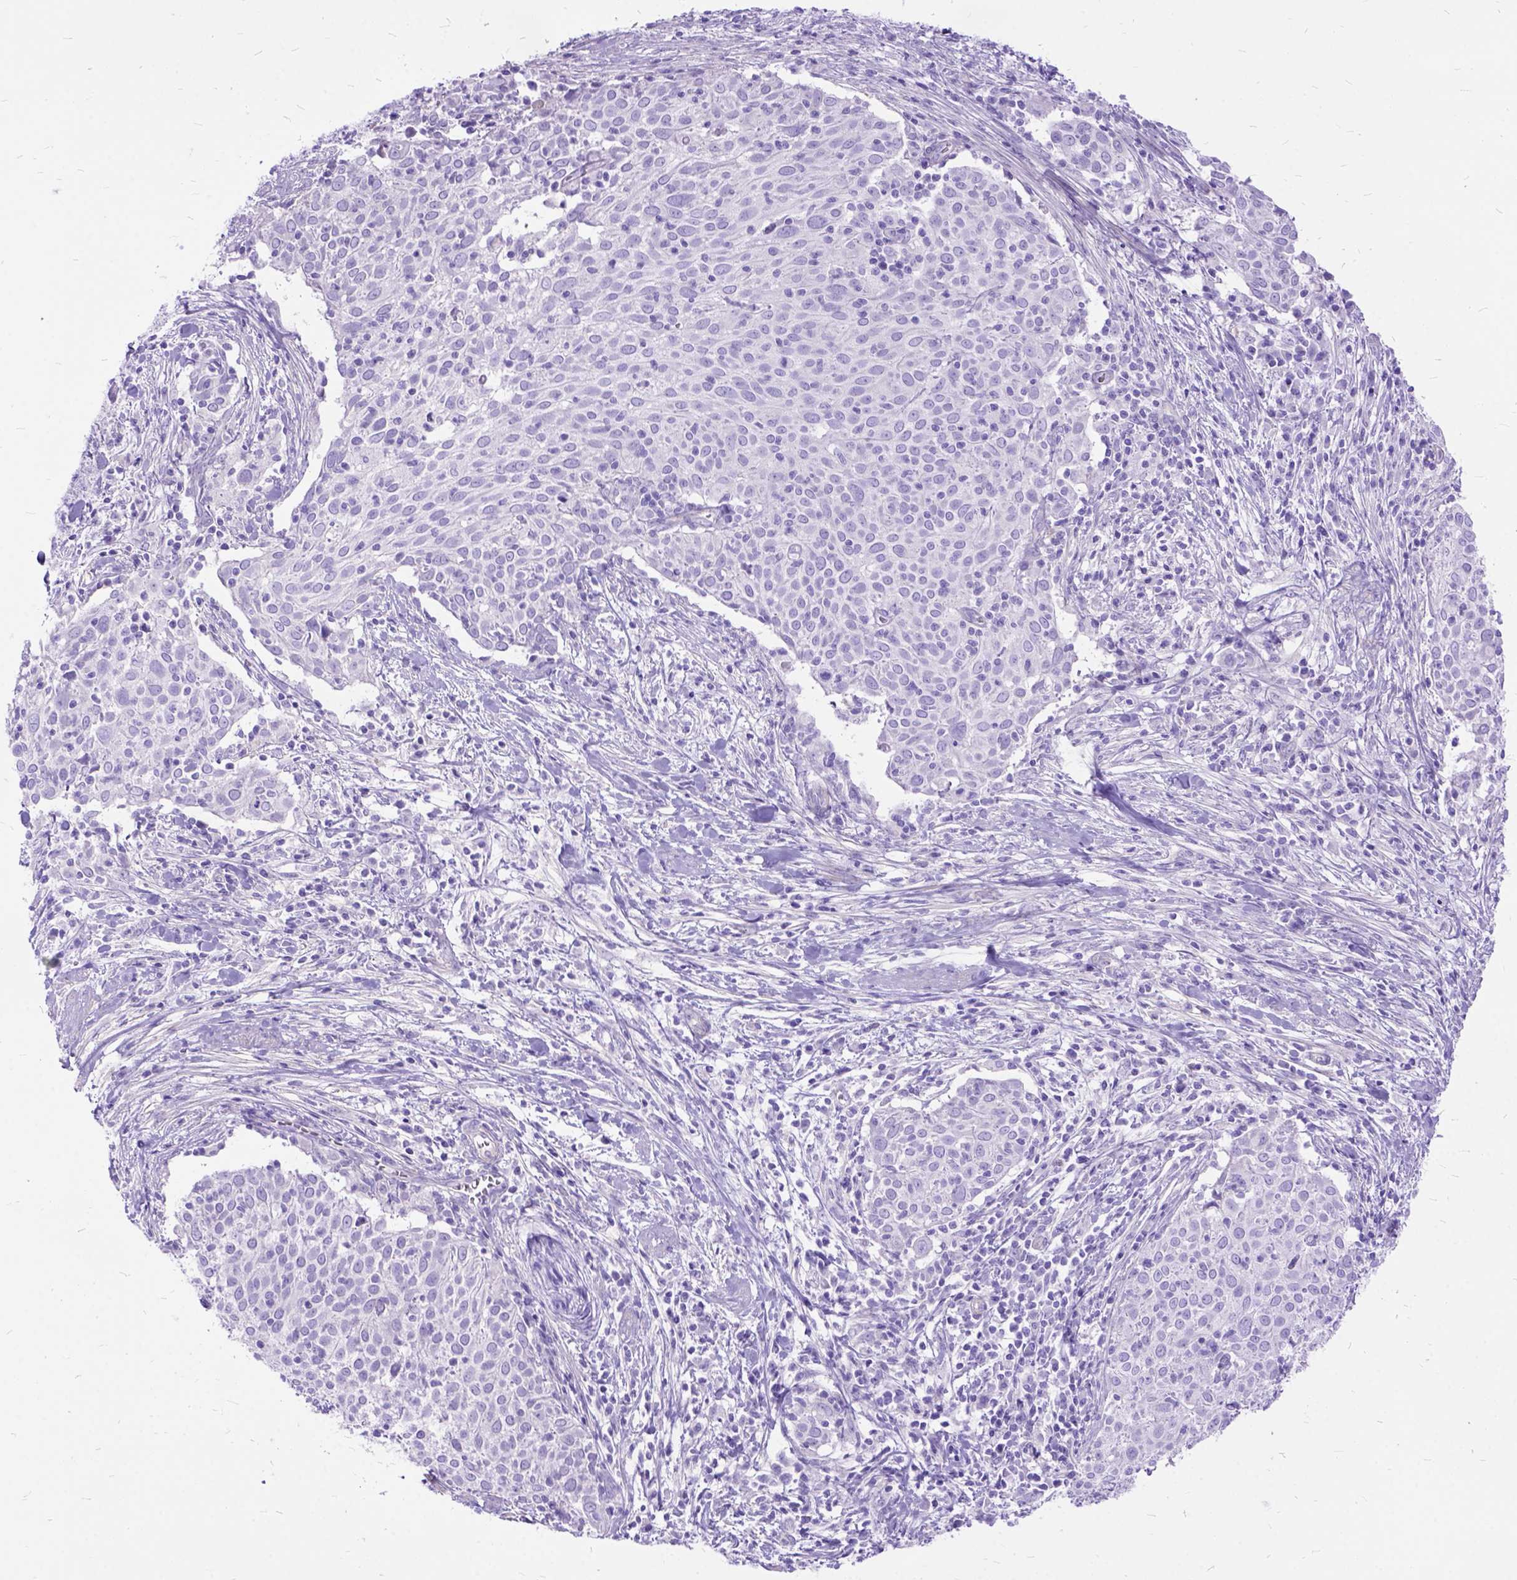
{"staining": {"intensity": "negative", "quantity": "none", "location": "none"}, "tissue": "cervical cancer", "cell_type": "Tumor cells", "image_type": "cancer", "snomed": [{"axis": "morphology", "description": "Squamous cell carcinoma, NOS"}, {"axis": "topography", "description": "Cervix"}], "caption": "DAB (3,3'-diaminobenzidine) immunohistochemical staining of cervical cancer (squamous cell carcinoma) exhibits no significant staining in tumor cells.", "gene": "ARL9", "patient": {"sex": "female", "age": 39}}